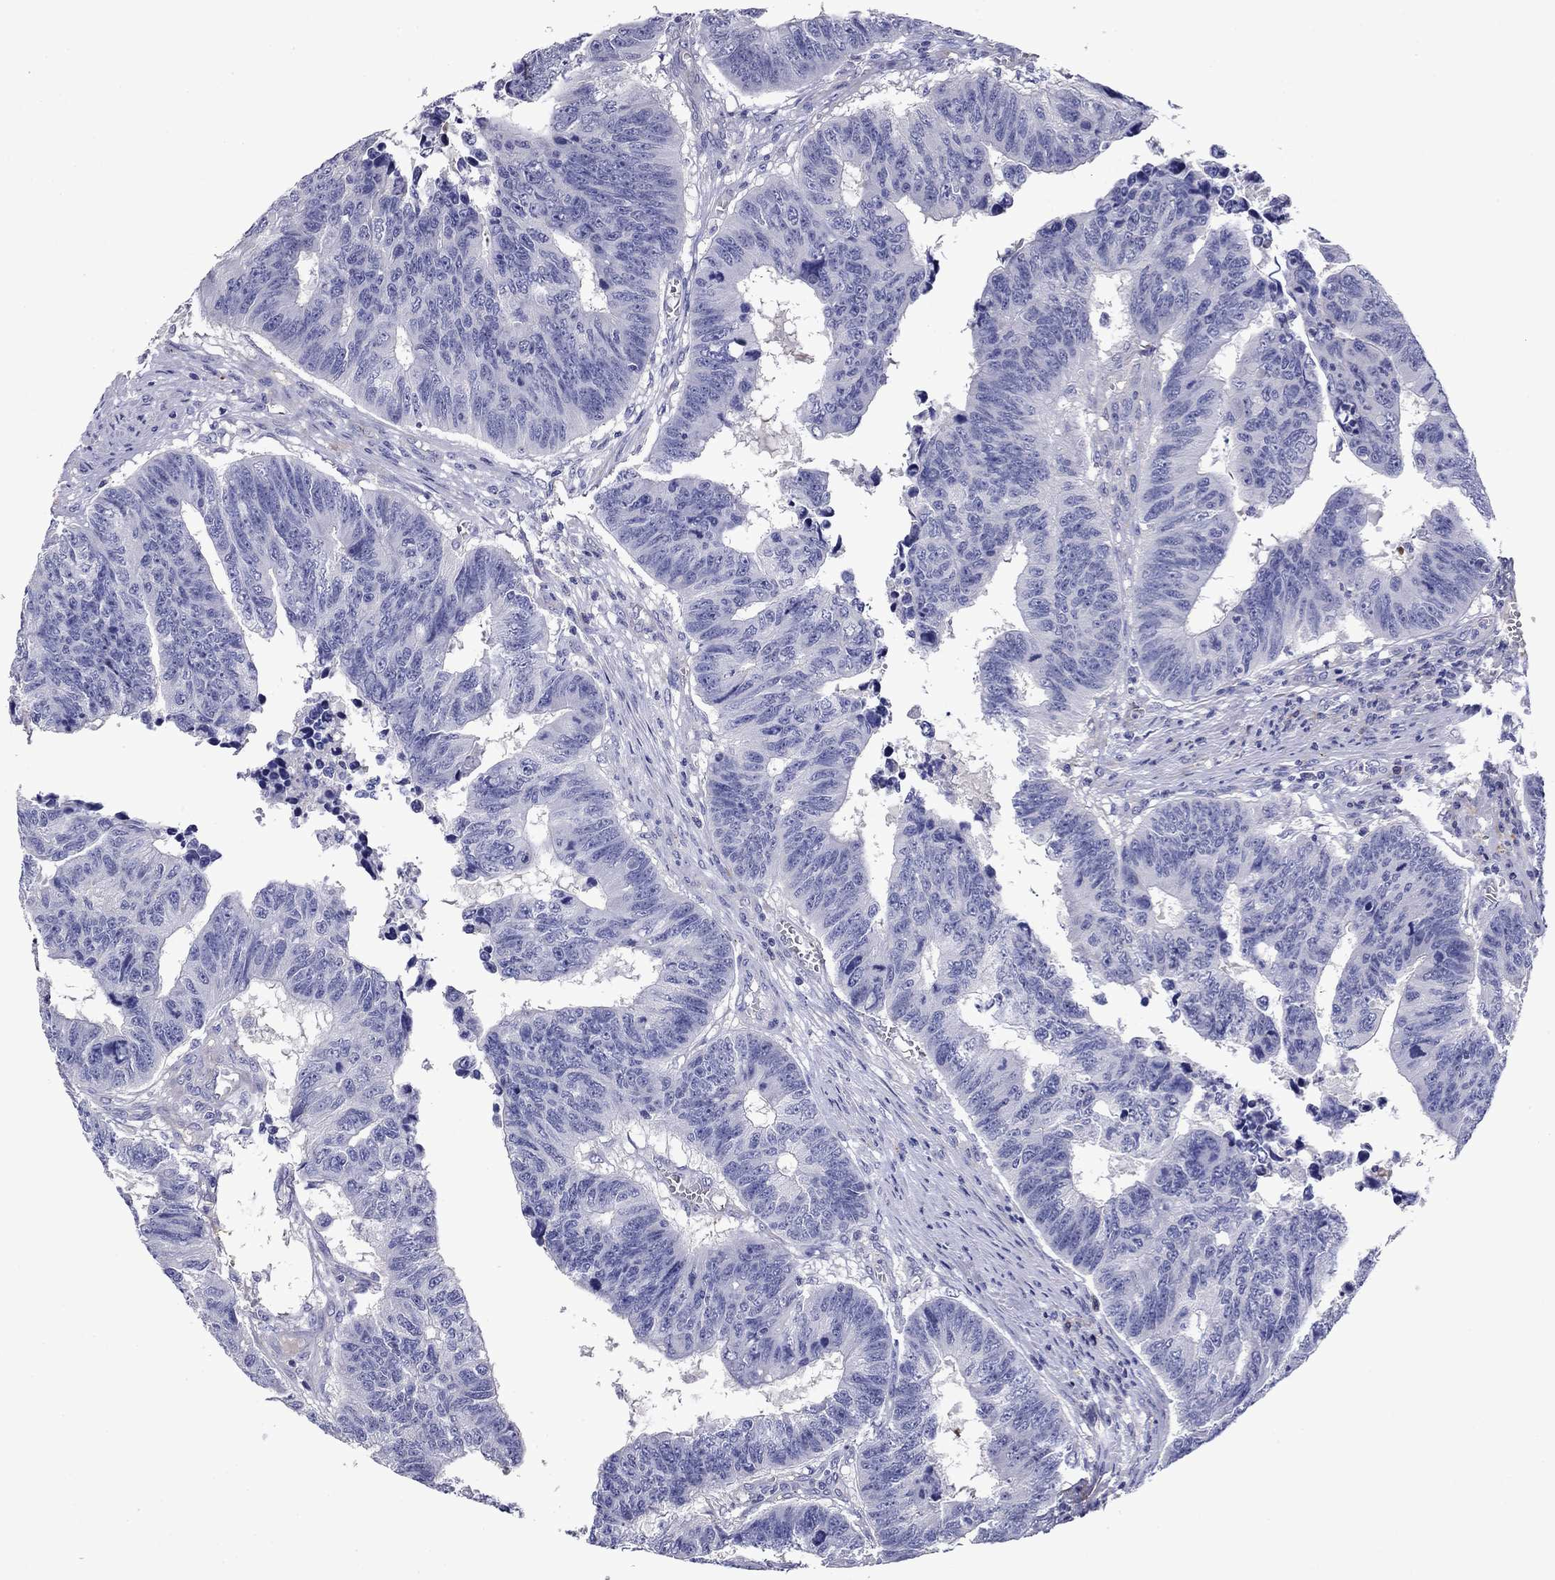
{"staining": {"intensity": "negative", "quantity": "none", "location": "none"}, "tissue": "colorectal cancer", "cell_type": "Tumor cells", "image_type": "cancer", "snomed": [{"axis": "morphology", "description": "Adenocarcinoma, NOS"}, {"axis": "topography", "description": "Appendix"}, {"axis": "topography", "description": "Colon"}, {"axis": "topography", "description": "Cecum"}, {"axis": "topography", "description": "Colon asc"}], "caption": "Colorectal adenocarcinoma was stained to show a protein in brown. There is no significant positivity in tumor cells. Brightfield microscopy of immunohistochemistry stained with DAB (3,3'-diaminobenzidine) (brown) and hematoxylin (blue), captured at high magnification.", "gene": "CNDP1", "patient": {"sex": "female", "age": 85}}